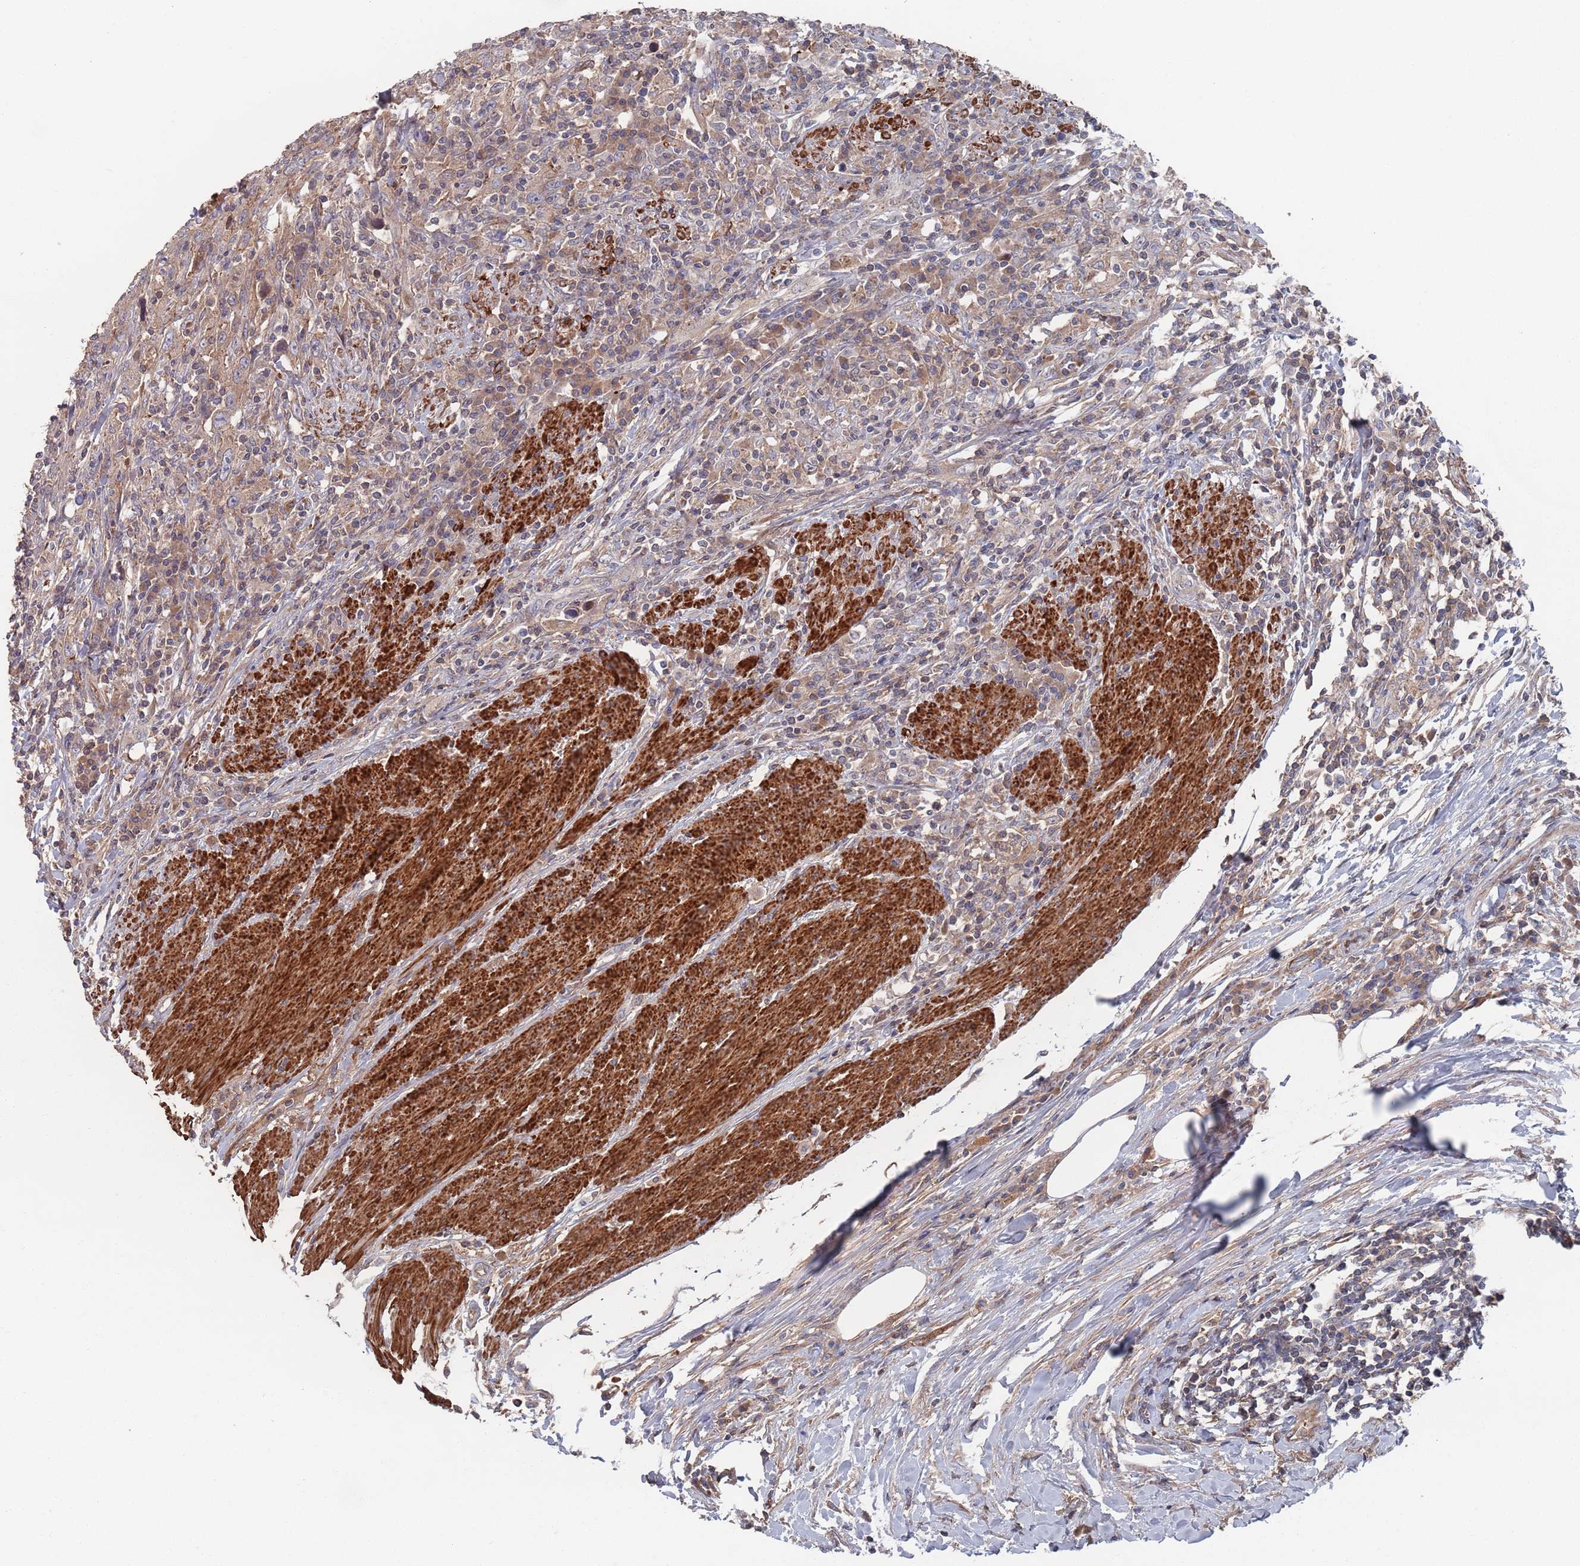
{"staining": {"intensity": "weak", "quantity": ">75%", "location": "cytoplasmic/membranous"}, "tissue": "urothelial cancer", "cell_type": "Tumor cells", "image_type": "cancer", "snomed": [{"axis": "morphology", "description": "Urothelial carcinoma, High grade"}, {"axis": "topography", "description": "Urinary bladder"}], "caption": "This is an image of immunohistochemistry (IHC) staining of urothelial cancer, which shows weak expression in the cytoplasmic/membranous of tumor cells.", "gene": "PLEKHA4", "patient": {"sex": "male", "age": 61}}